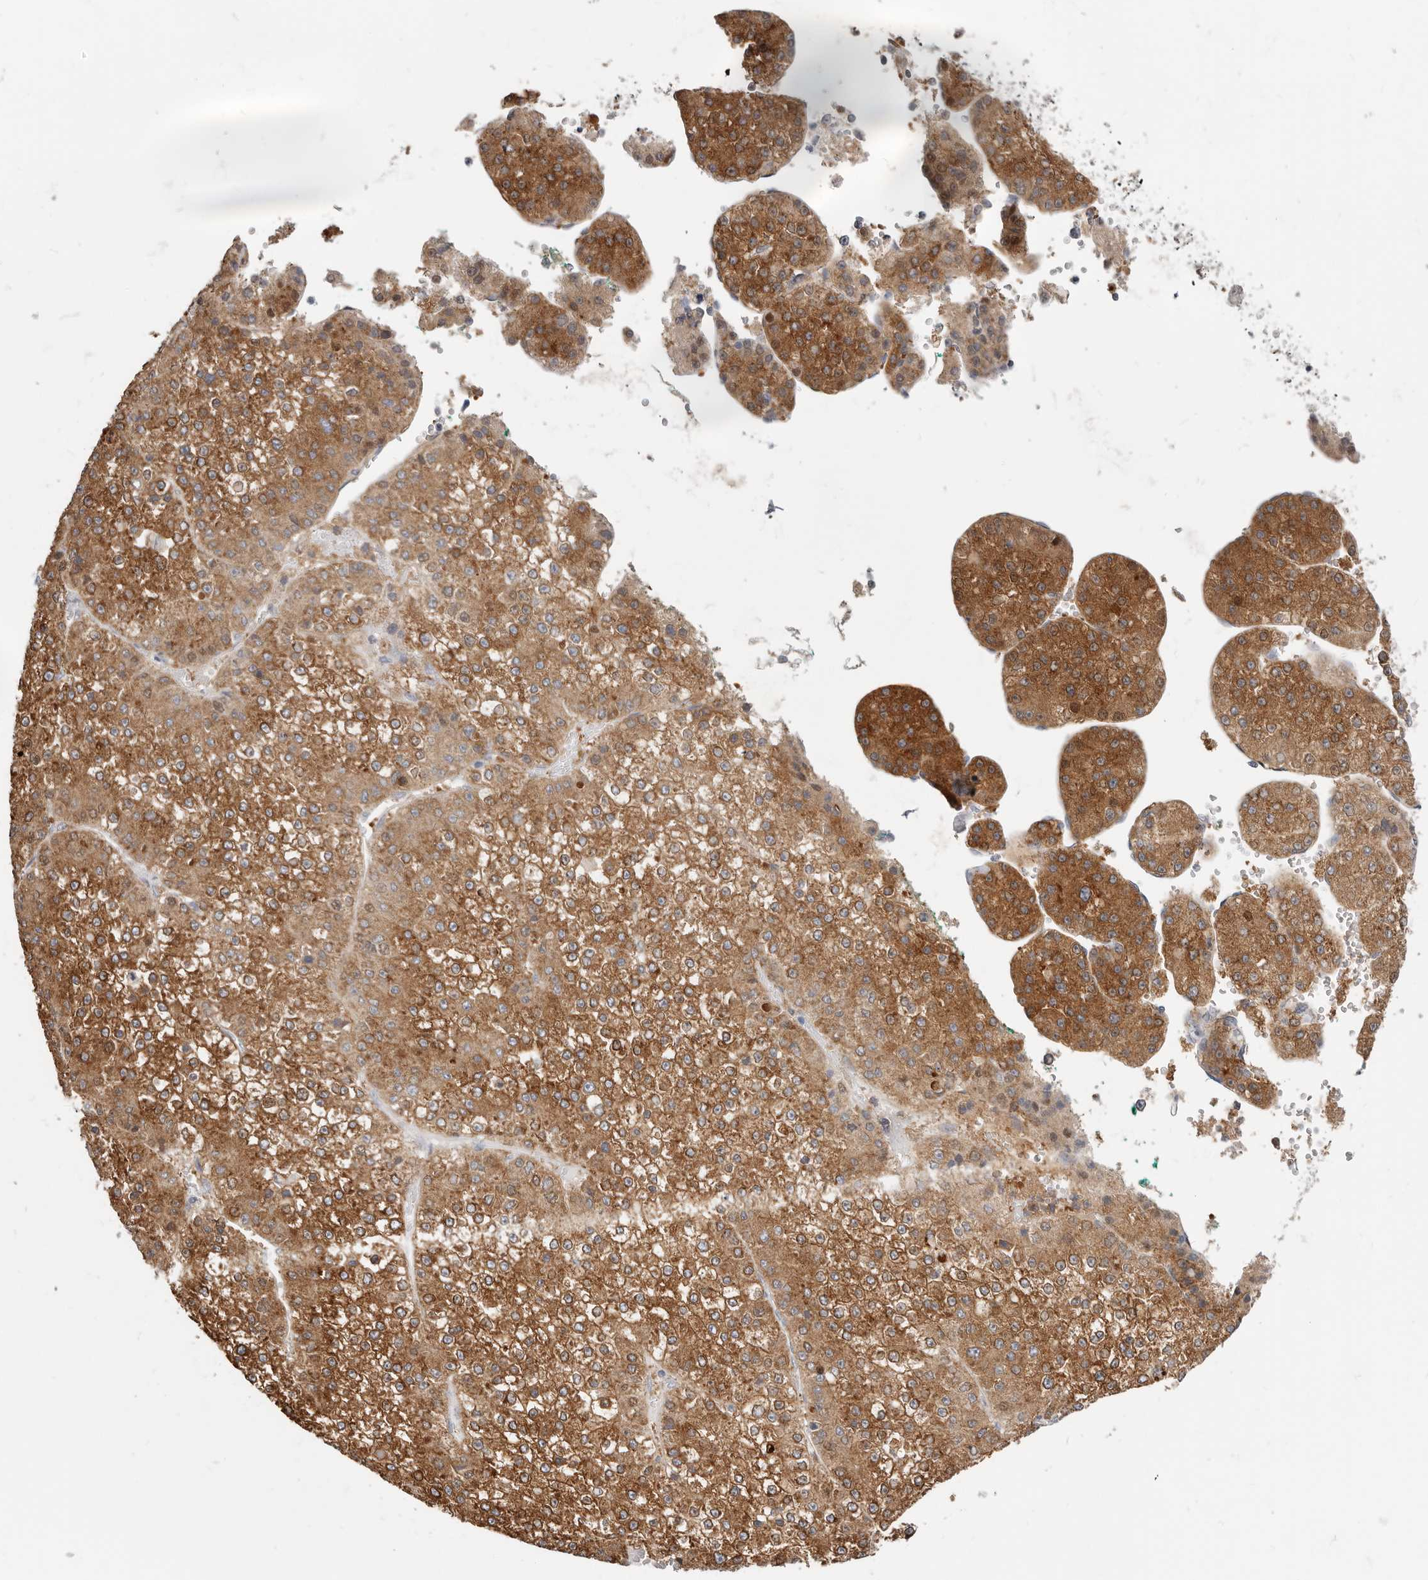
{"staining": {"intensity": "strong", "quantity": ">75%", "location": "cytoplasmic/membranous"}, "tissue": "liver cancer", "cell_type": "Tumor cells", "image_type": "cancer", "snomed": [{"axis": "morphology", "description": "Carcinoma, Hepatocellular, NOS"}, {"axis": "topography", "description": "Liver"}], "caption": "Immunohistochemistry (IHC) of human hepatocellular carcinoma (liver) shows high levels of strong cytoplasmic/membranous expression in about >75% of tumor cells.", "gene": "IL32", "patient": {"sex": "female", "age": 73}}